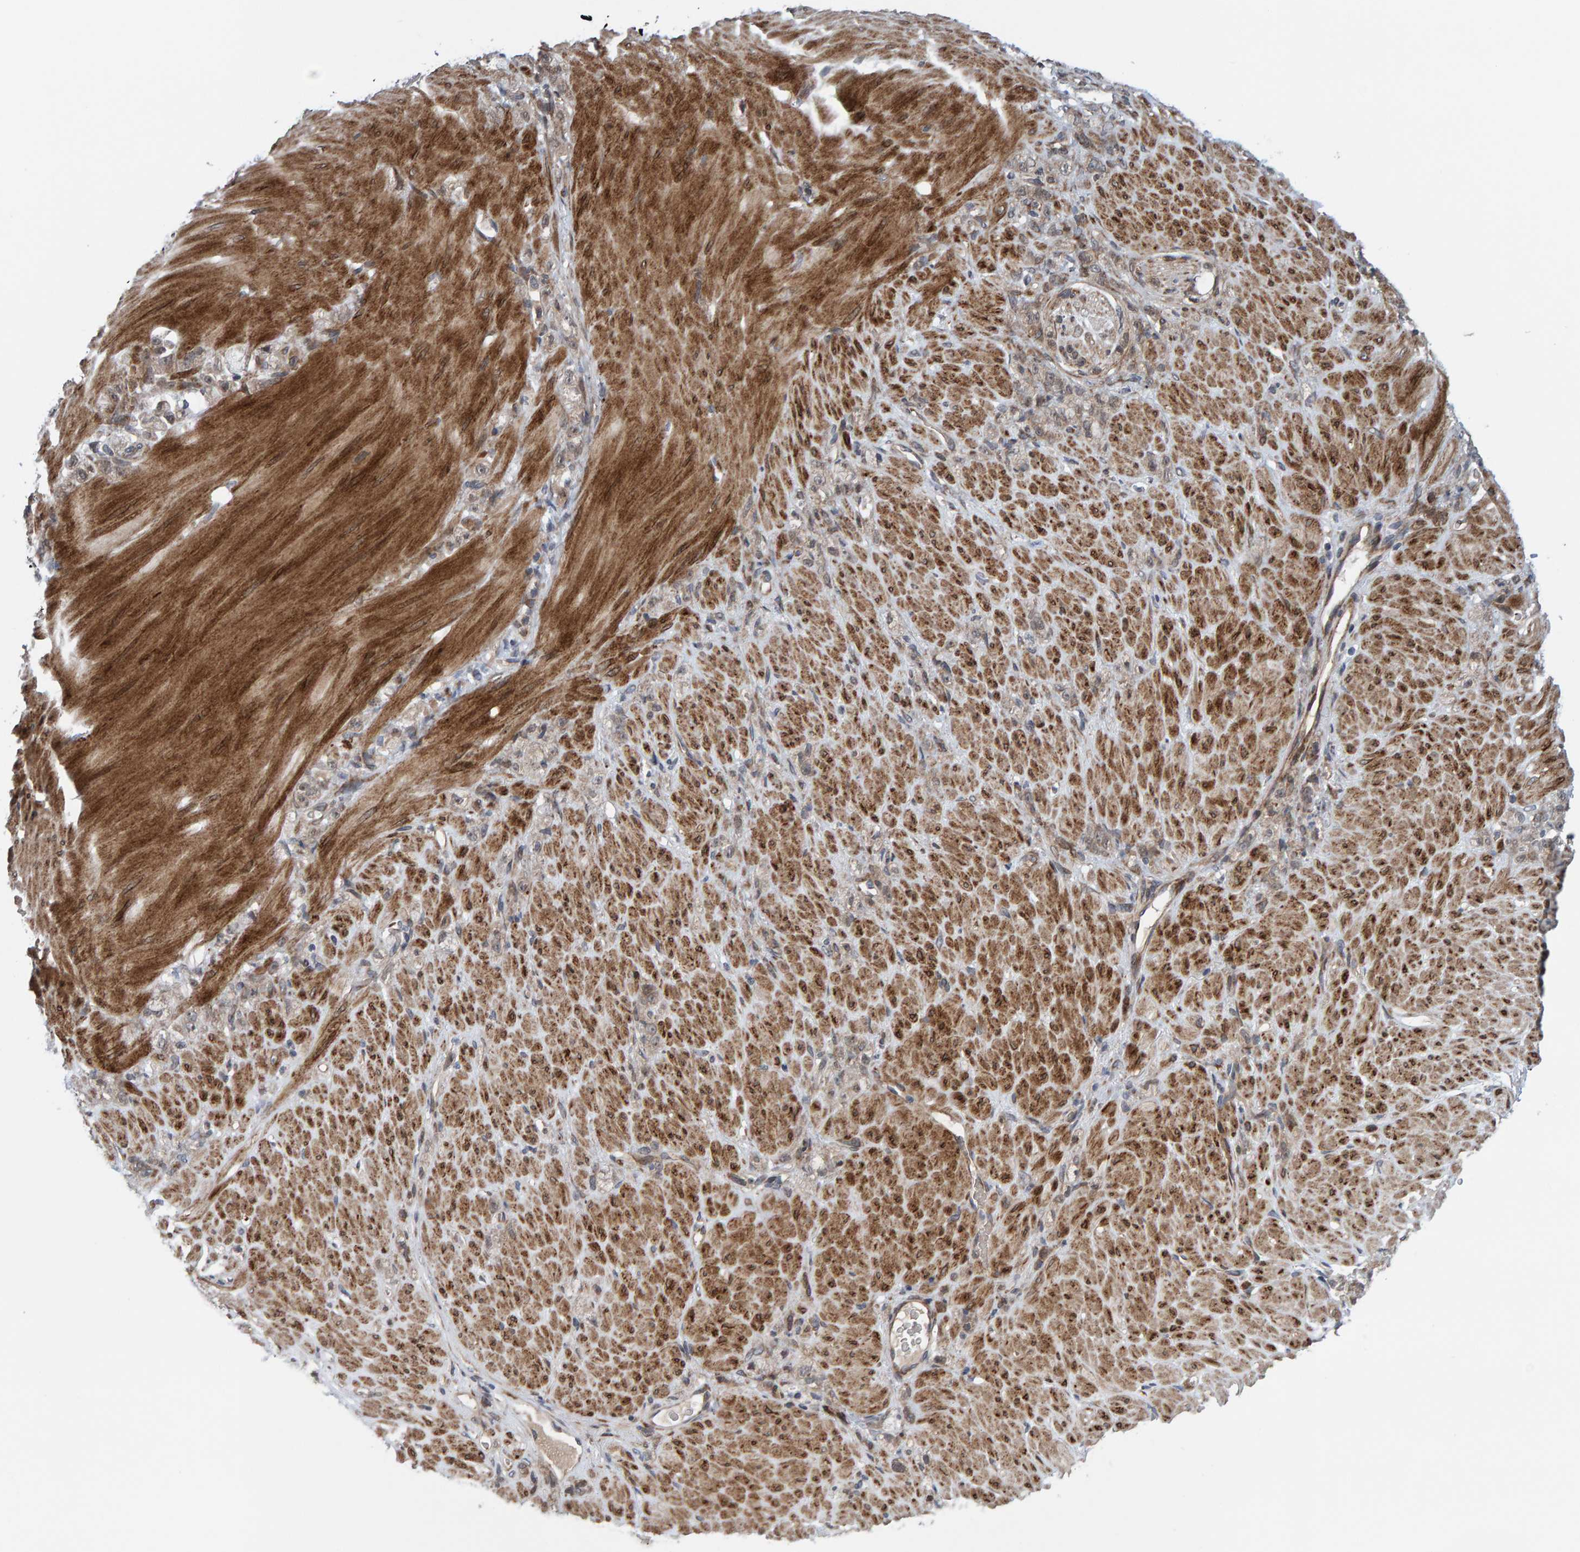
{"staining": {"intensity": "weak", "quantity": "25%-75%", "location": "cytoplasmic/membranous"}, "tissue": "stomach cancer", "cell_type": "Tumor cells", "image_type": "cancer", "snomed": [{"axis": "morphology", "description": "Normal tissue, NOS"}, {"axis": "morphology", "description": "Adenocarcinoma, NOS"}, {"axis": "topography", "description": "Stomach"}], "caption": "An IHC photomicrograph of tumor tissue is shown. Protein staining in brown highlights weak cytoplasmic/membranous positivity in stomach cancer (adenocarcinoma) within tumor cells.", "gene": "MFSD6L", "patient": {"sex": "male", "age": 82}}